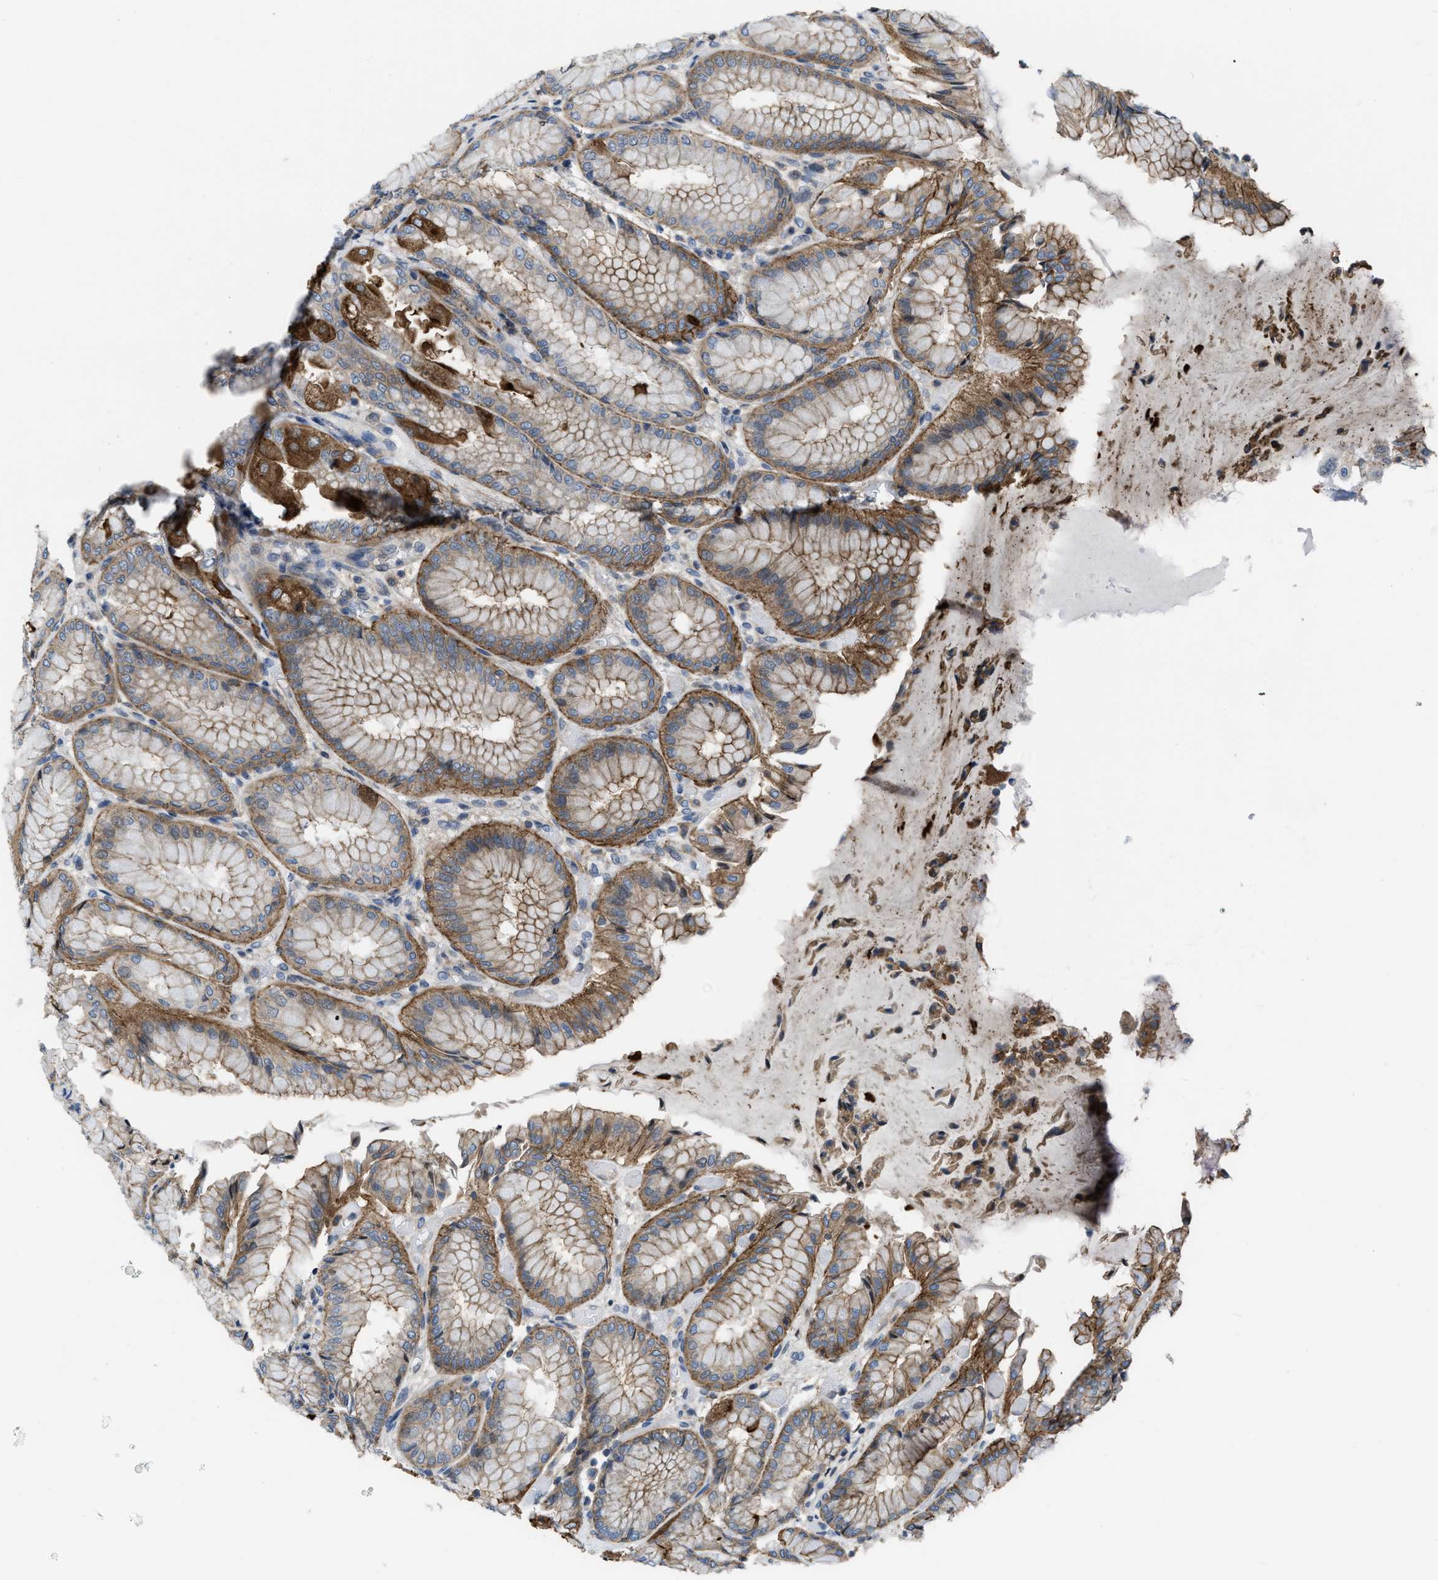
{"staining": {"intensity": "moderate", "quantity": ">75%", "location": "cytoplasmic/membranous"}, "tissue": "stomach", "cell_type": "Glandular cells", "image_type": "normal", "snomed": [{"axis": "morphology", "description": "Normal tissue, NOS"}, {"axis": "topography", "description": "Stomach, upper"}], "caption": "A micrograph of stomach stained for a protein reveals moderate cytoplasmic/membranous brown staining in glandular cells. (DAB = brown stain, brightfield microscopy at high magnification).", "gene": "MYO18A", "patient": {"sex": "male", "age": 72}}